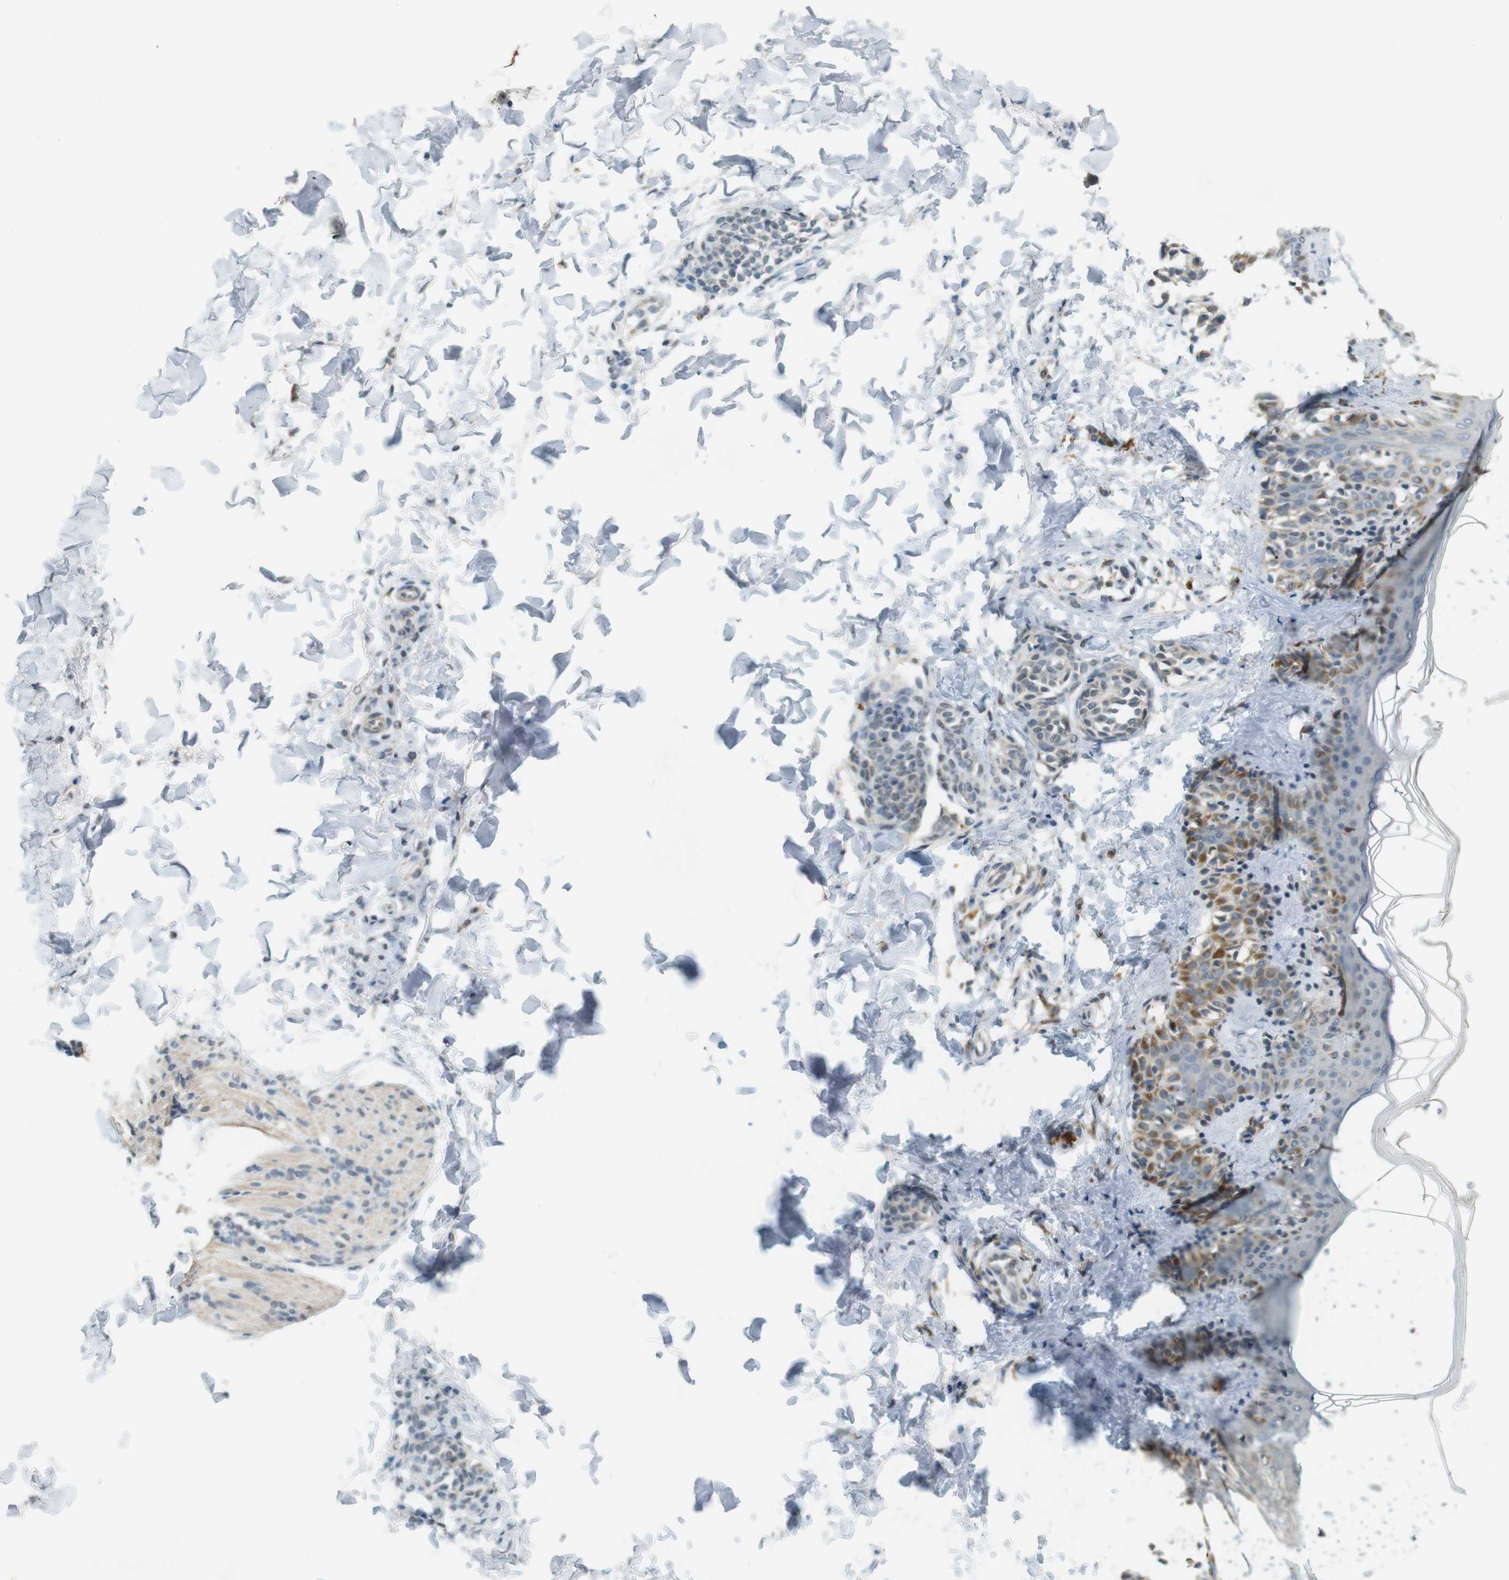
{"staining": {"intensity": "weak", "quantity": "25%-75%", "location": "cytoplasmic/membranous"}, "tissue": "skin", "cell_type": "Fibroblasts", "image_type": "normal", "snomed": [{"axis": "morphology", "description": "Normal tissue, NOS"}, {"axis": "topography", "description": "Skin"}], "caption": "Immunohistochemistry image of normal skin: human skin stained using immunohistochemistry shows low levels of weak protein expression localized specifically in the cytoplasmic/membranous of fibroblasts, appearing as a cytoplasmic/membranous brown color.", "gene": "CDK14", "patient": {"sex": "male", "age": 16}}